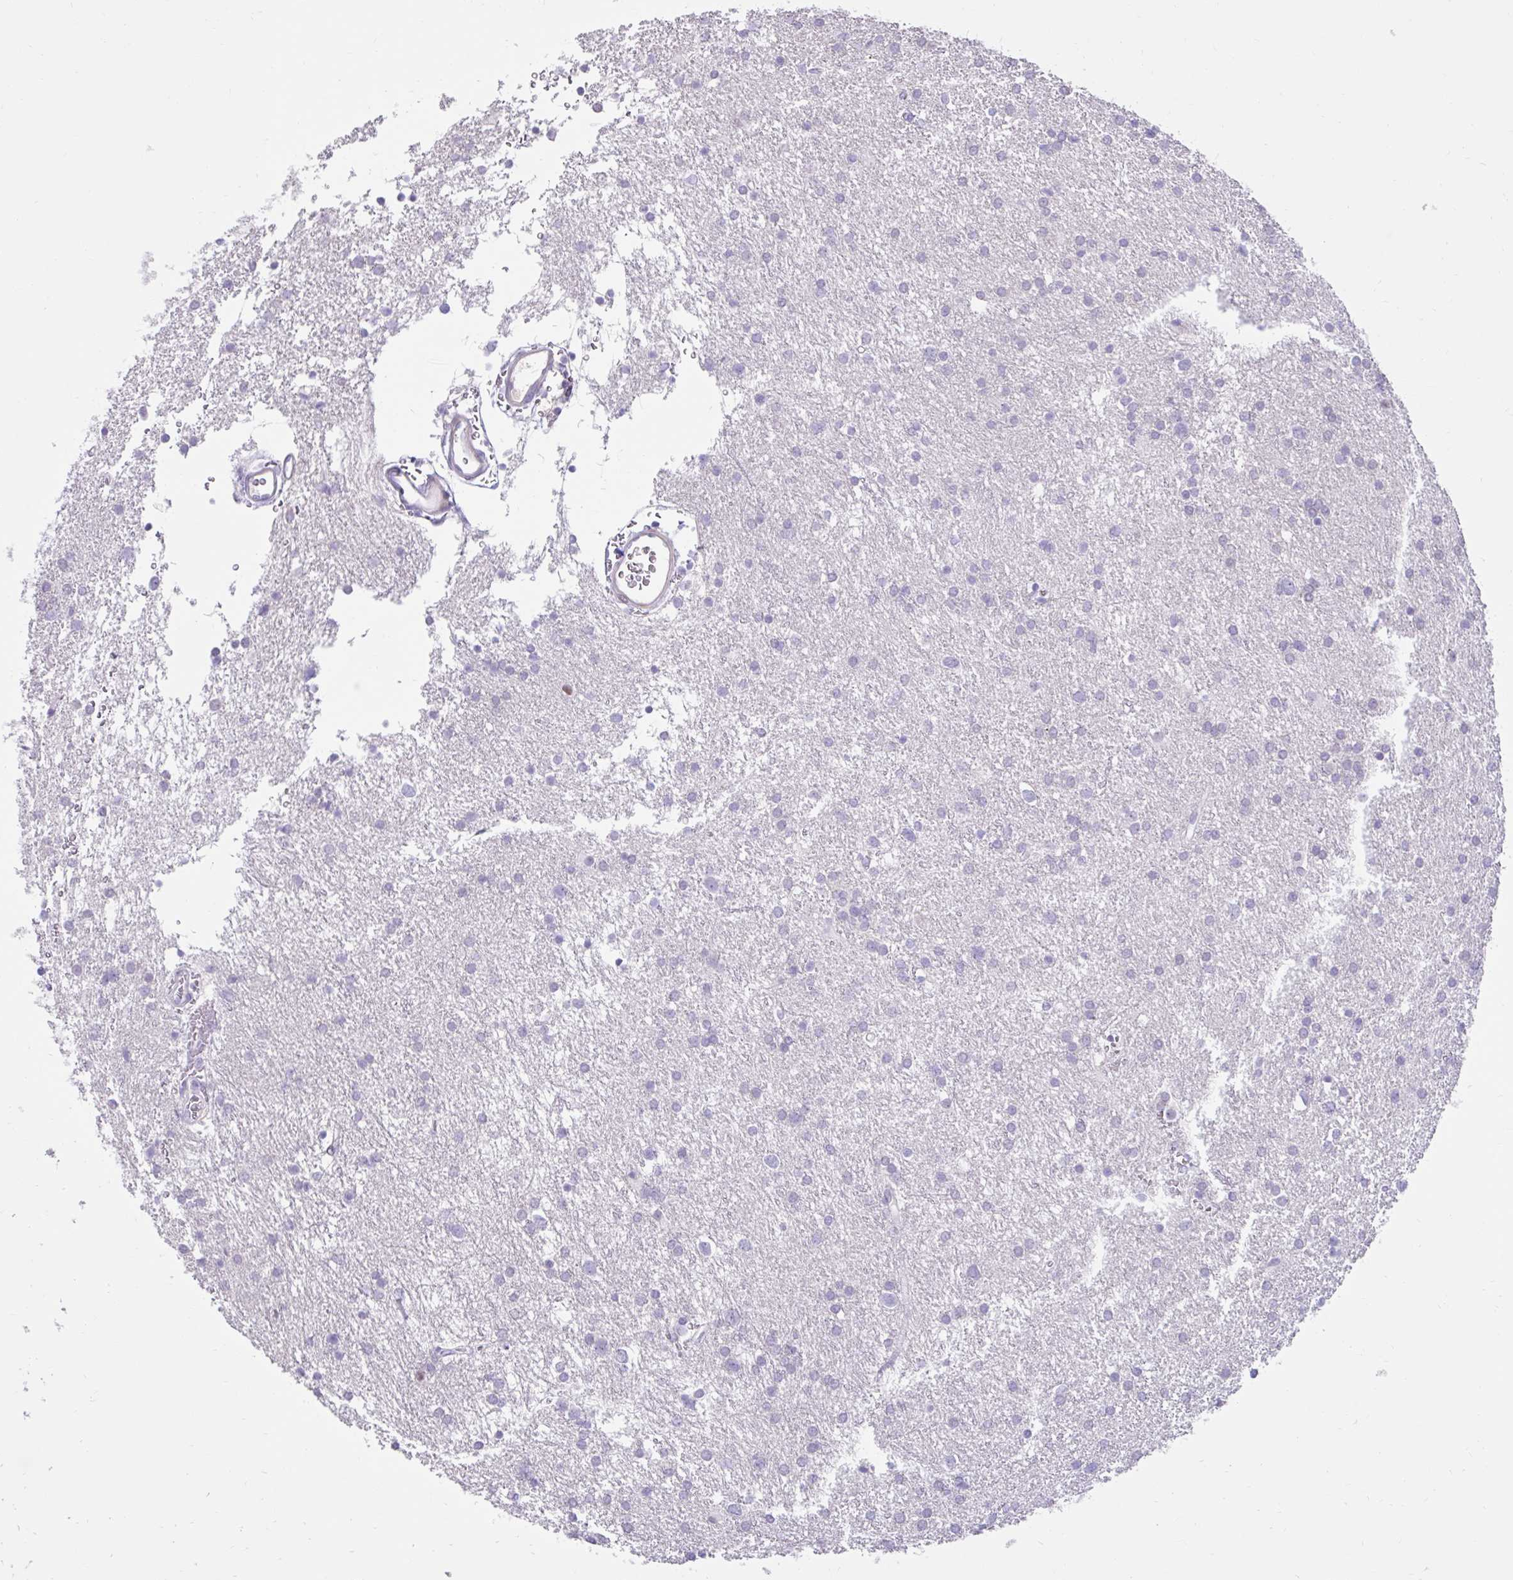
{"staining": {"intensity": "negative", "quantity": "none", "location": "none"}, "tissue": "glioma", "cell_type": "Tumor cells", "image_type": "cancer", "snomed": [{"axis": "morphology", "description": "Glioma, malignant, Low grade"}, {"axis": "topography", "description": "Brain"}], "caption": "A photomicrograph of malignant glioma (low-grade) stained for a protein shows no brown staining in tumor cells.", "gene": "NHLH2", "patient": {"sex": "female", "age": 32}}